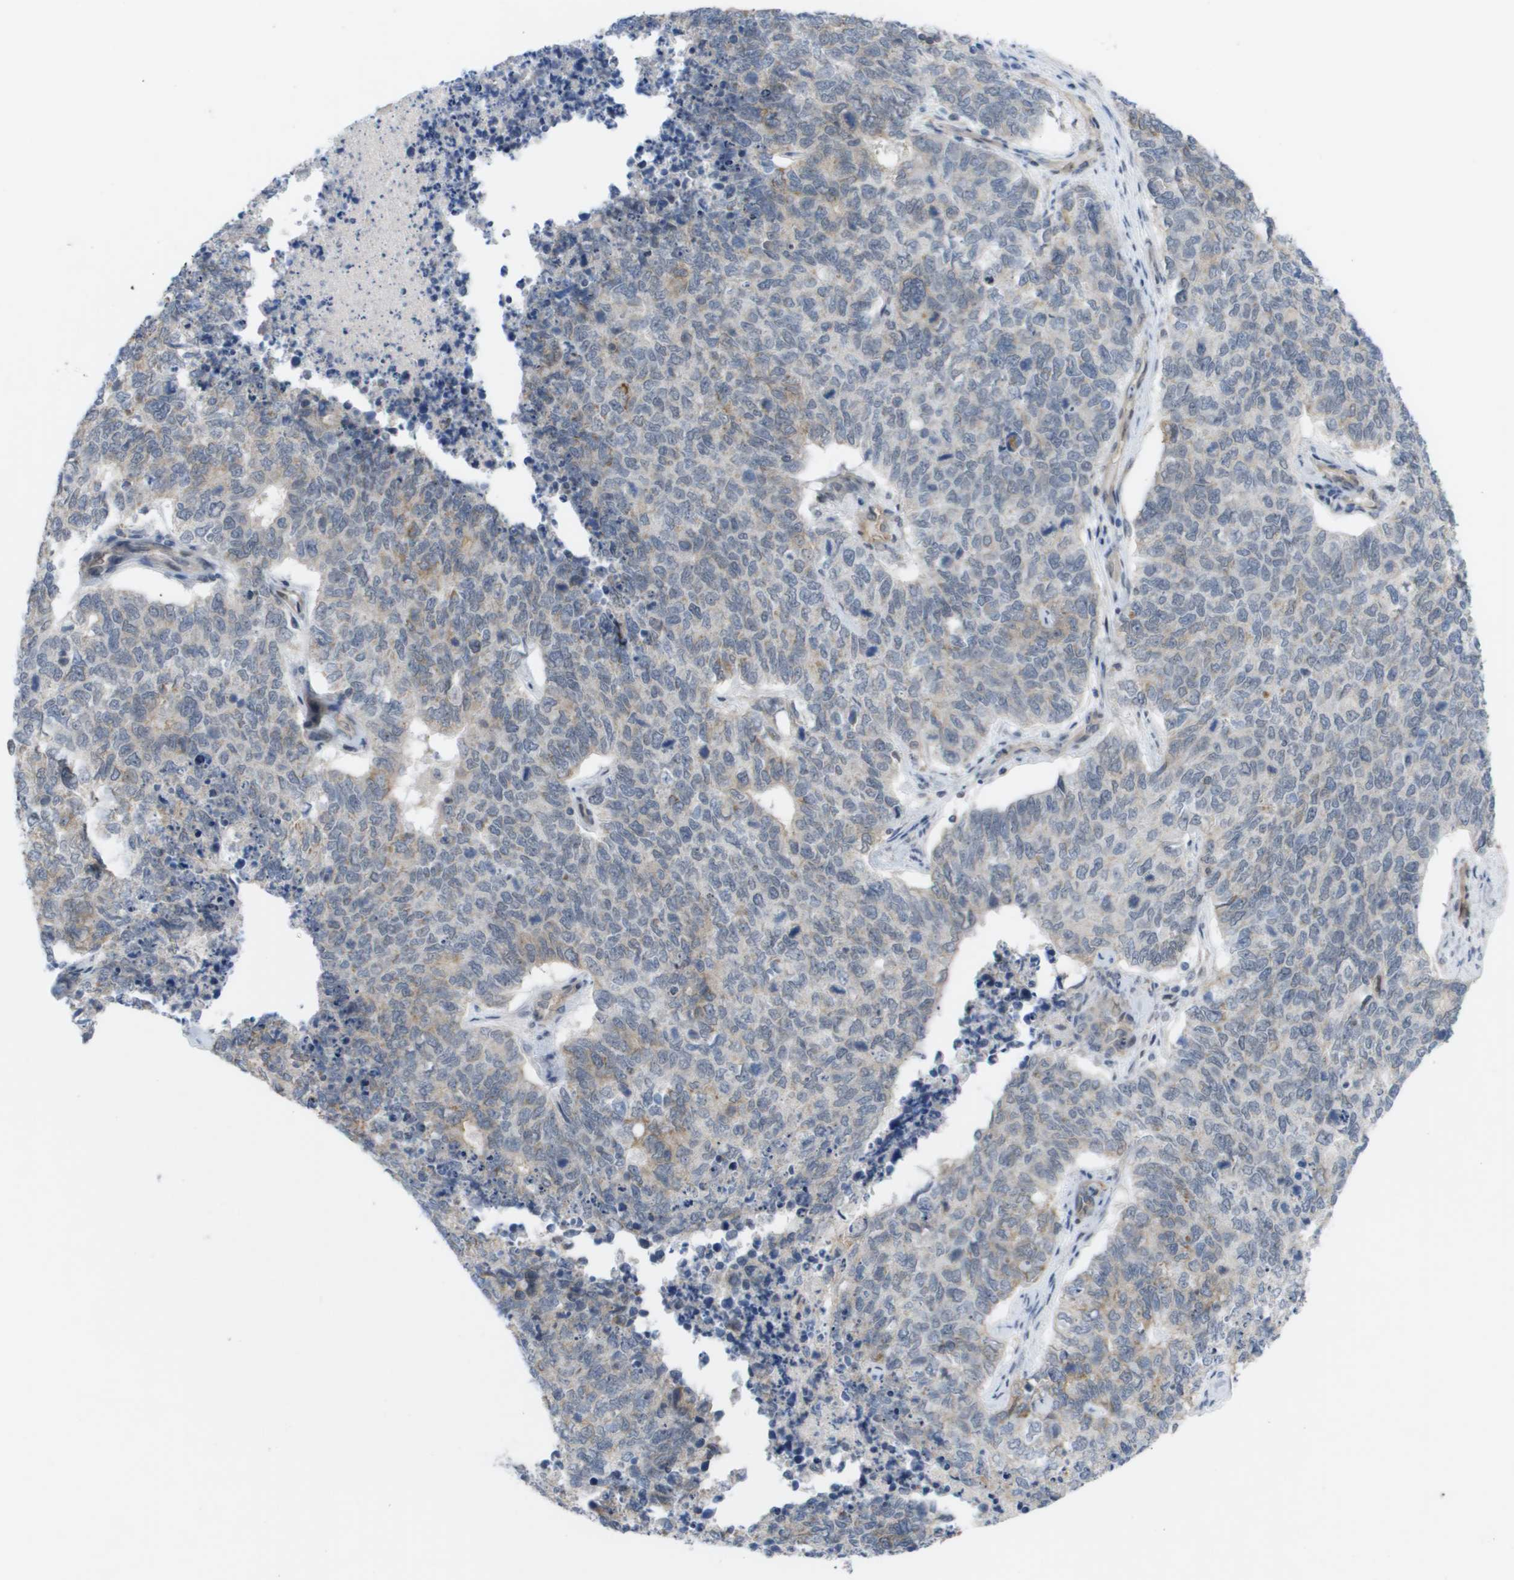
{"staining": {"intensity": "weak", "quantity": "<25%", "location": "cytoplasmic/membranous"}, "tissue": "cervical cancer", "cell_type": "Tumor cells", "image_type": "cancer", "snomed": [{"axis": "morphology", "description": "Squamous cell carcinoma, NOS"}, {"axis": "topography", "description": "Cervix"}], "caption": "DAB (3,3'-diaminobenzidine) immunohistochemical staining of human cervical cancer displays no significant positivity in tumor cells.", "gene": "MTARC2", "patient": {"sex": "female", "age": 63}}